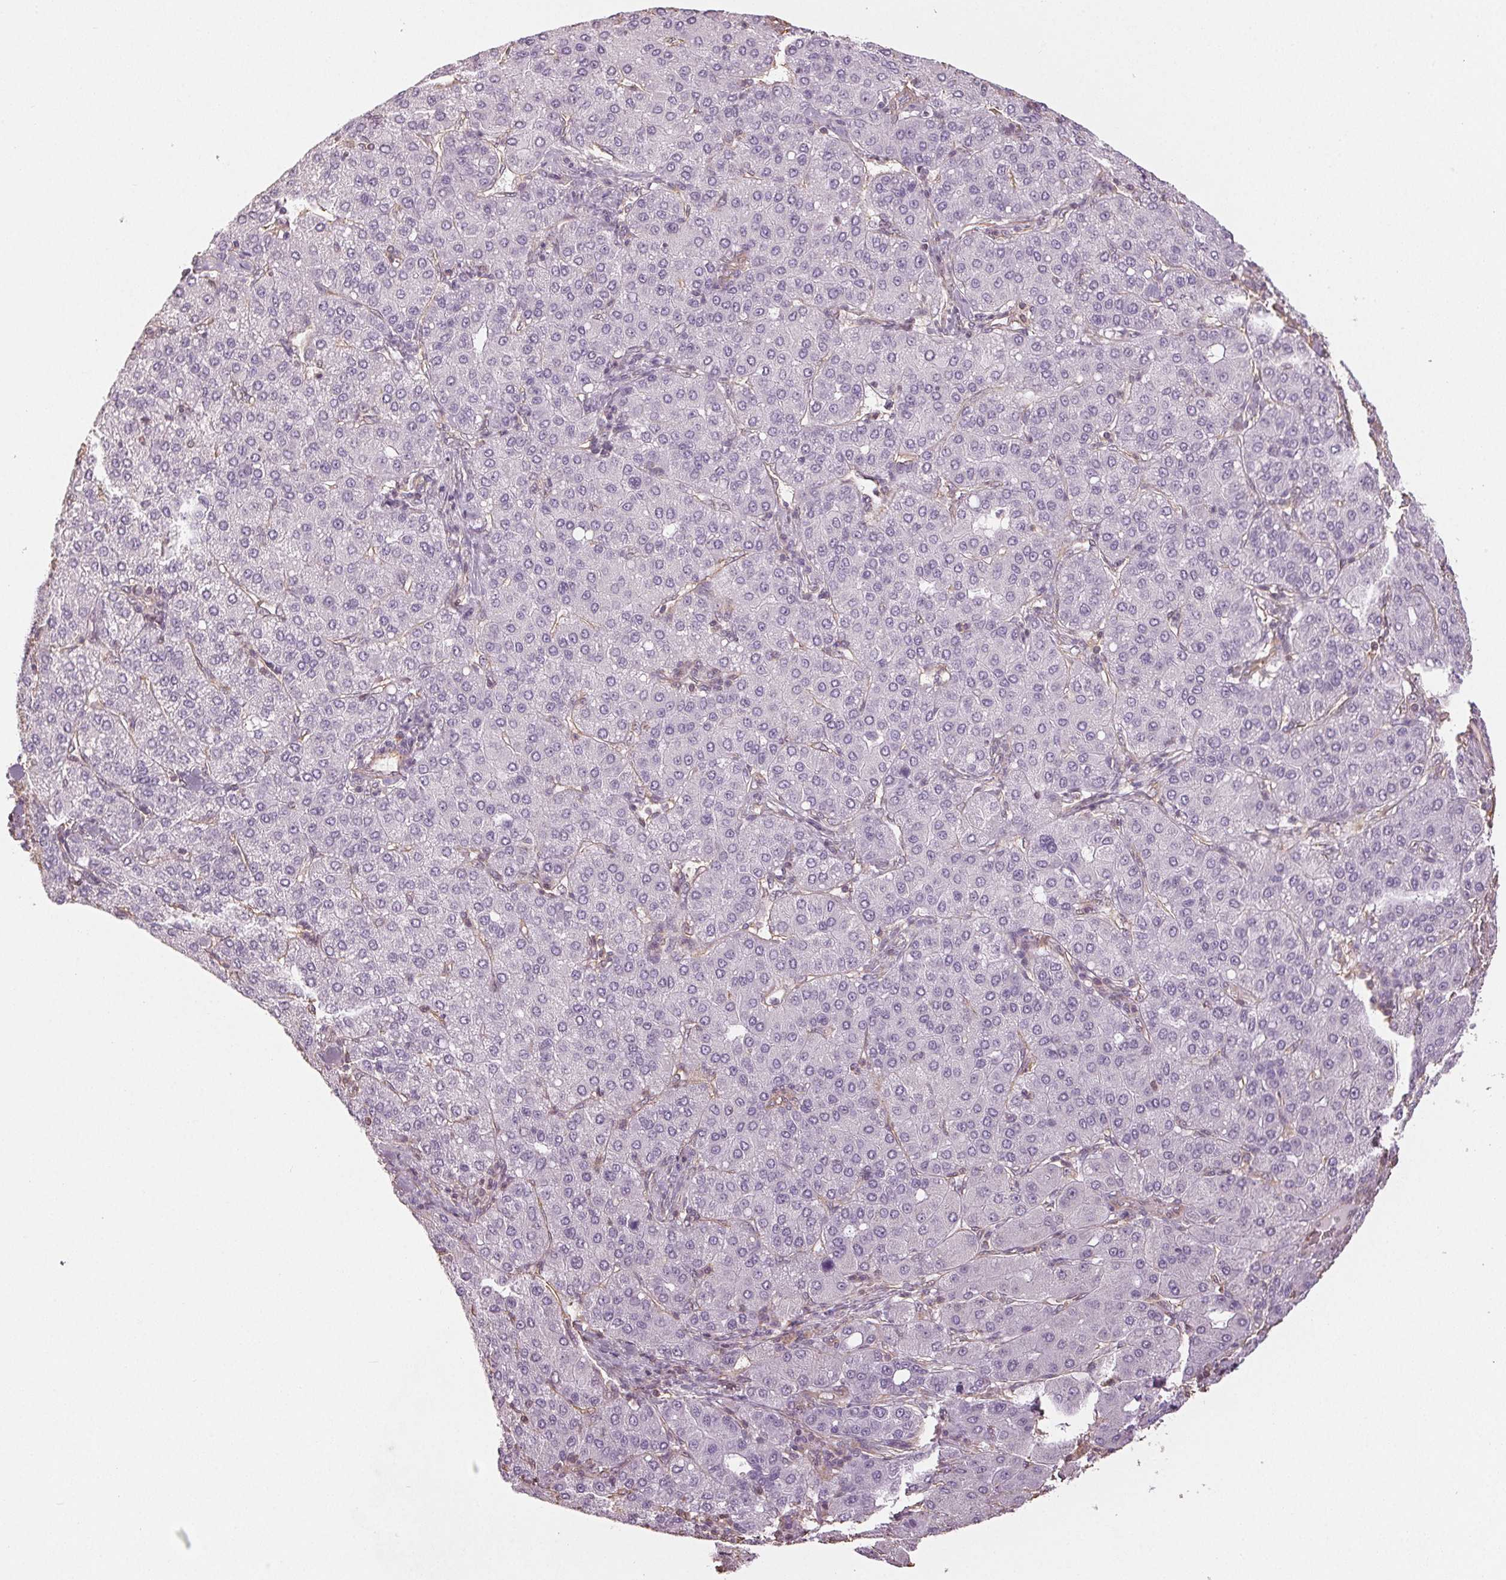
{"staining": {"intensity": "negative", "quantity": "none", "location": "none"}, "tissue": "liver cancer", "cell_type": "Tumor cells", "image_type": "cancer", "snomed": [{"axis": "morphology", "description": "Carcinoma, Hepatocellular, NOS"}, {"axis": "topography", "description": "Liver"}], "caption": "Liver hepatocellular carcinoma was stained to show a protein in brown. There is no significant expression in tumor cells.", "gene": "COL7A1", "patient": {"sex": "male", "age": 65}}